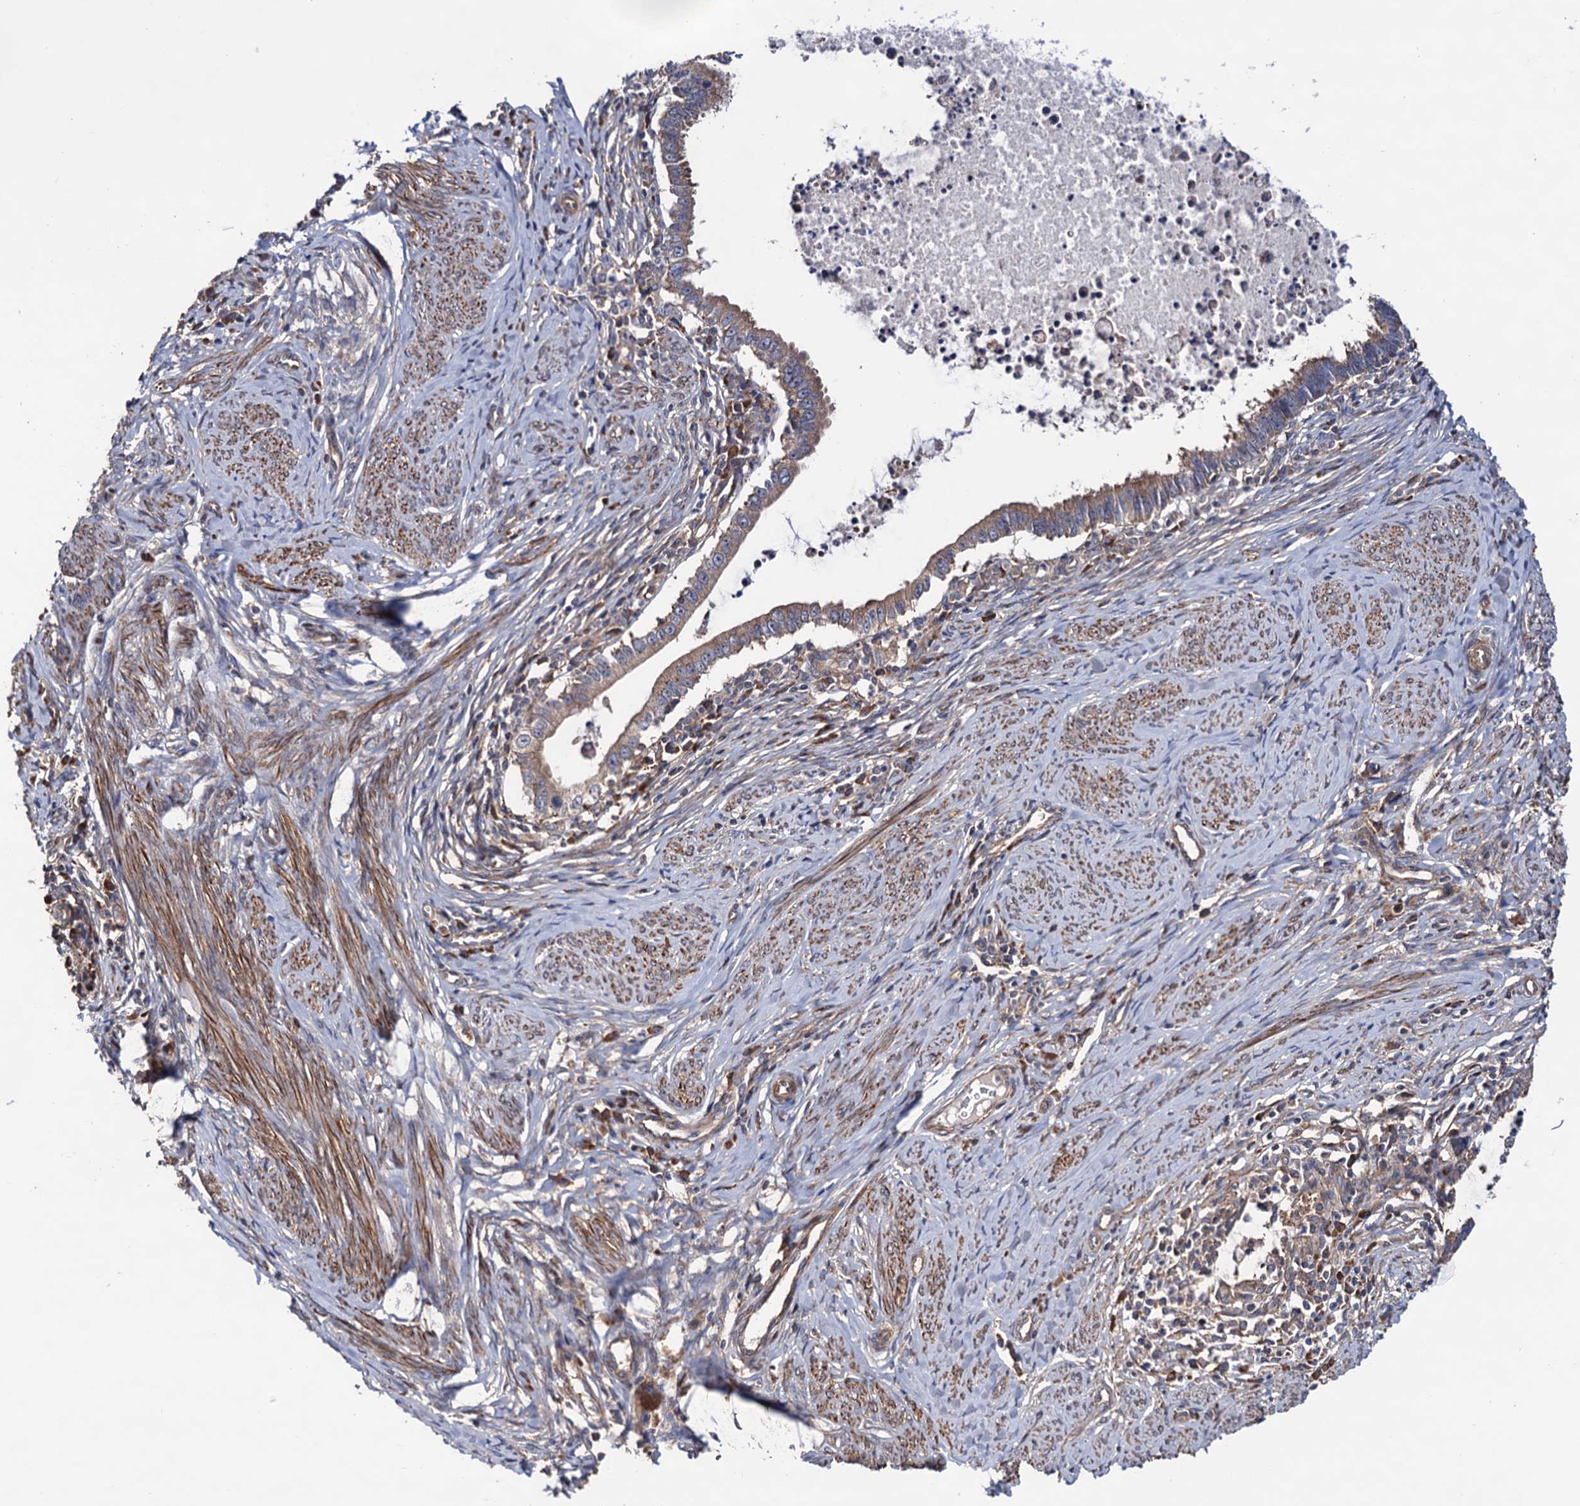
{"staining": {"intensity": "moderate", "quantity": "25%-75%", "location": "cytoplasmic/membranous"}, "tissue": "cervical cancer", "cell_type": "Tumor cells", "image_type": "cancer", "snomed": [{"axis": "morphology", "description": "Adenocarcinoma, NOS"}, {"axis": "topography", "description": "Cervix"}], "caption": "Immunohistochemistry (IHC) (DAB) staining of human adenocarcinoma (cervical) shows moderate cytoplasmic/membranous protein staining in approximately 25%-75% of tumor cells.", "gene": "FERMT2", "patient": {"sex": "female", "age": 36}}